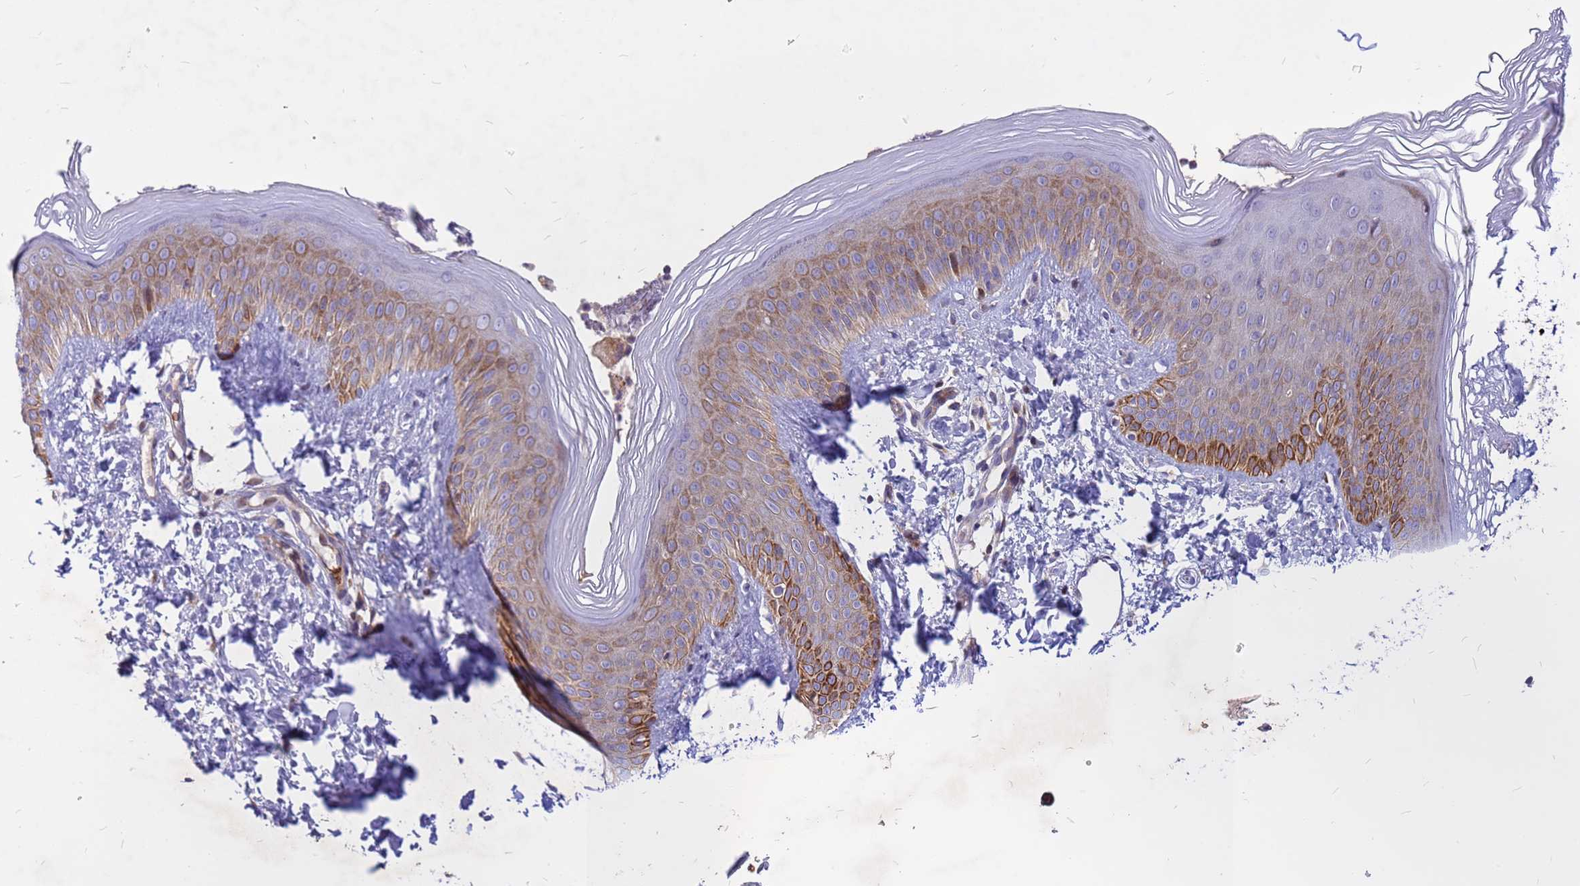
{"staining": {"intensity": "strong", "quantity": ">75%", "location": "cytoplasmic/membranous"}, "tissue": "skin", "cell_type": "Epidermal cells", "image_type": "normal", "snomed": [{"axis": "morphology", "description": "Normal tissue, NOS"}, {"axis": "morphology", "description": "Inflammation, NOS"}, {"axis": "topography", "description": "Soft tissue"}, {"axis": "topography", "description": "Anal"}], "caption": "Immunohistochemistry (IHC) (DAB) staining of benign human skin displays strong cytoplasmic/membranous protein staining in approximately >75% of epidermal cells.", "gene": "ZNF669", "patient": {"sex": "female", "age": 15}}